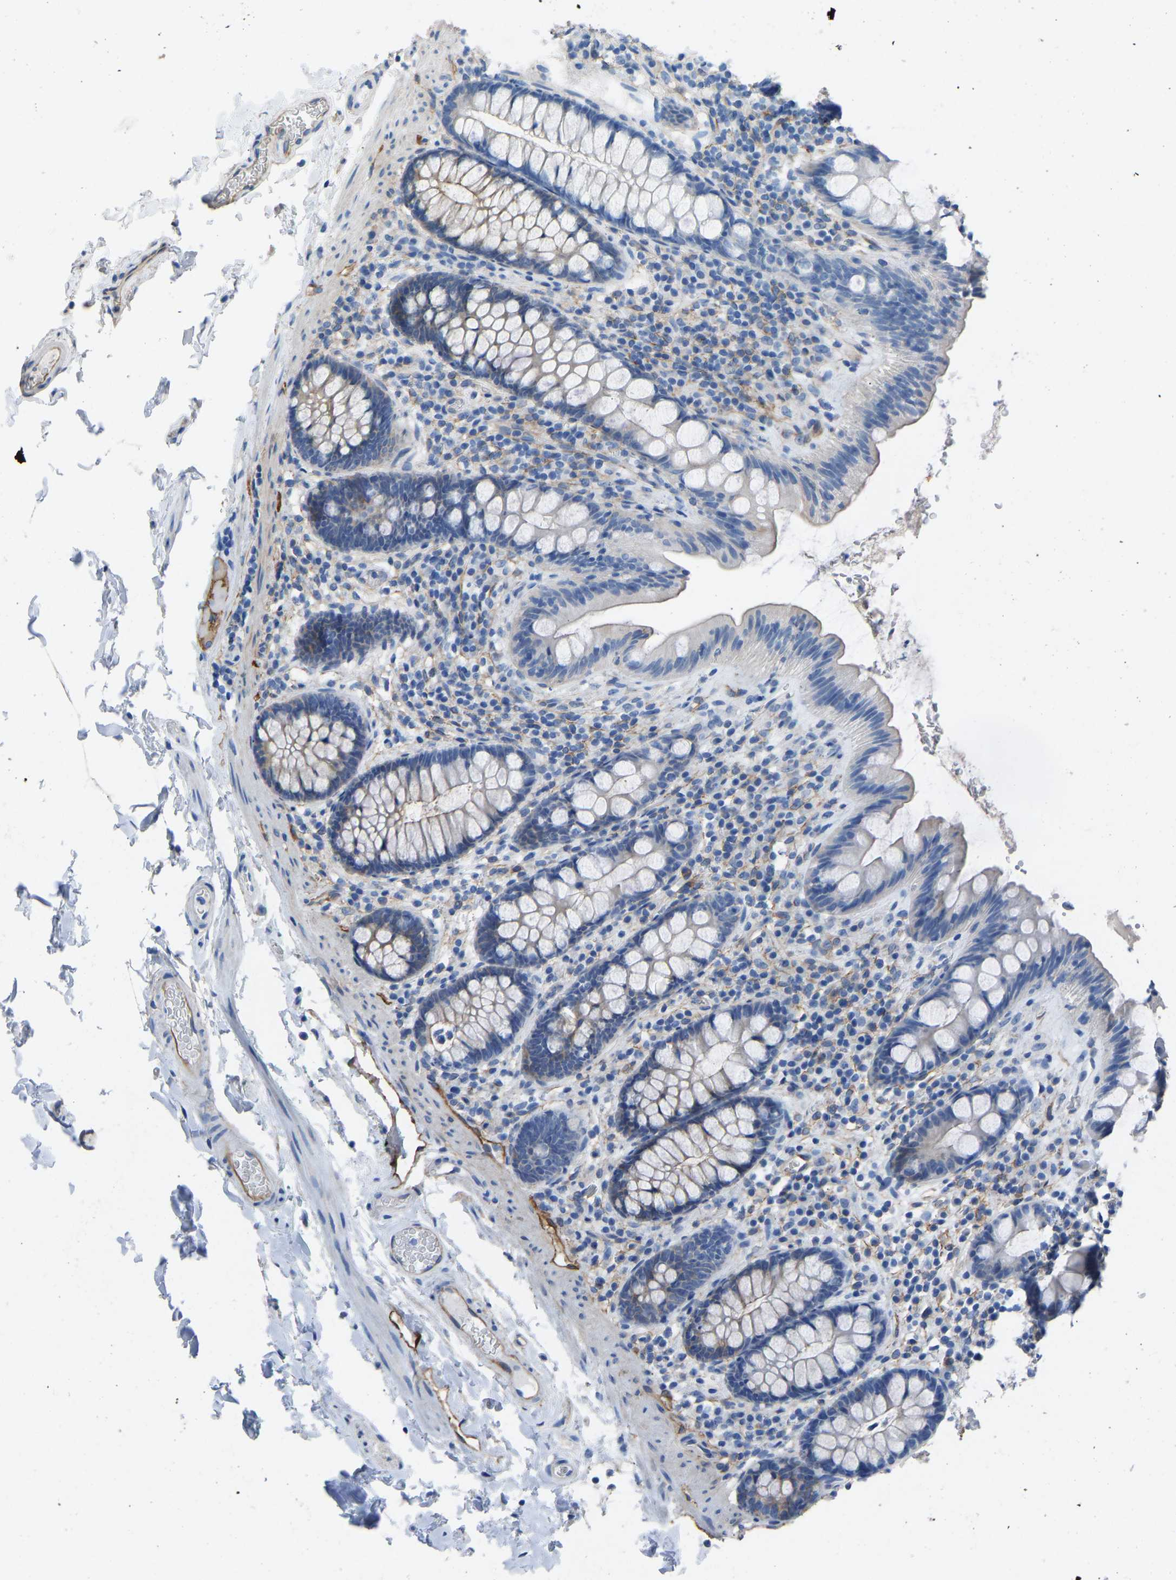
{"staining": {"intensity": "strong", "quantity": ">75%", "location": "cytoplasmic/membranous"}, "tissue": "colon", "cell_type": "Endothelial cells", "image_type": "normal", "snomed": [{"axis": "morphology", "description": "Normal tissue, NOS"}, {"axis": "topography", "description": "Colon"}], "caption": "An immunohistochemistry (IHC) histopathology image of unremarkable tissue is shown. Protein staining in brown shows strong cytoplasmic/membranous positivity in colon within endothelial cells. Using DAB (brown) and hematoxylin (blue) stains, captured at high magnification using brightfield microscopy.", "gene": "MYH10", "patient": {"sex": "female", "age": 80}}